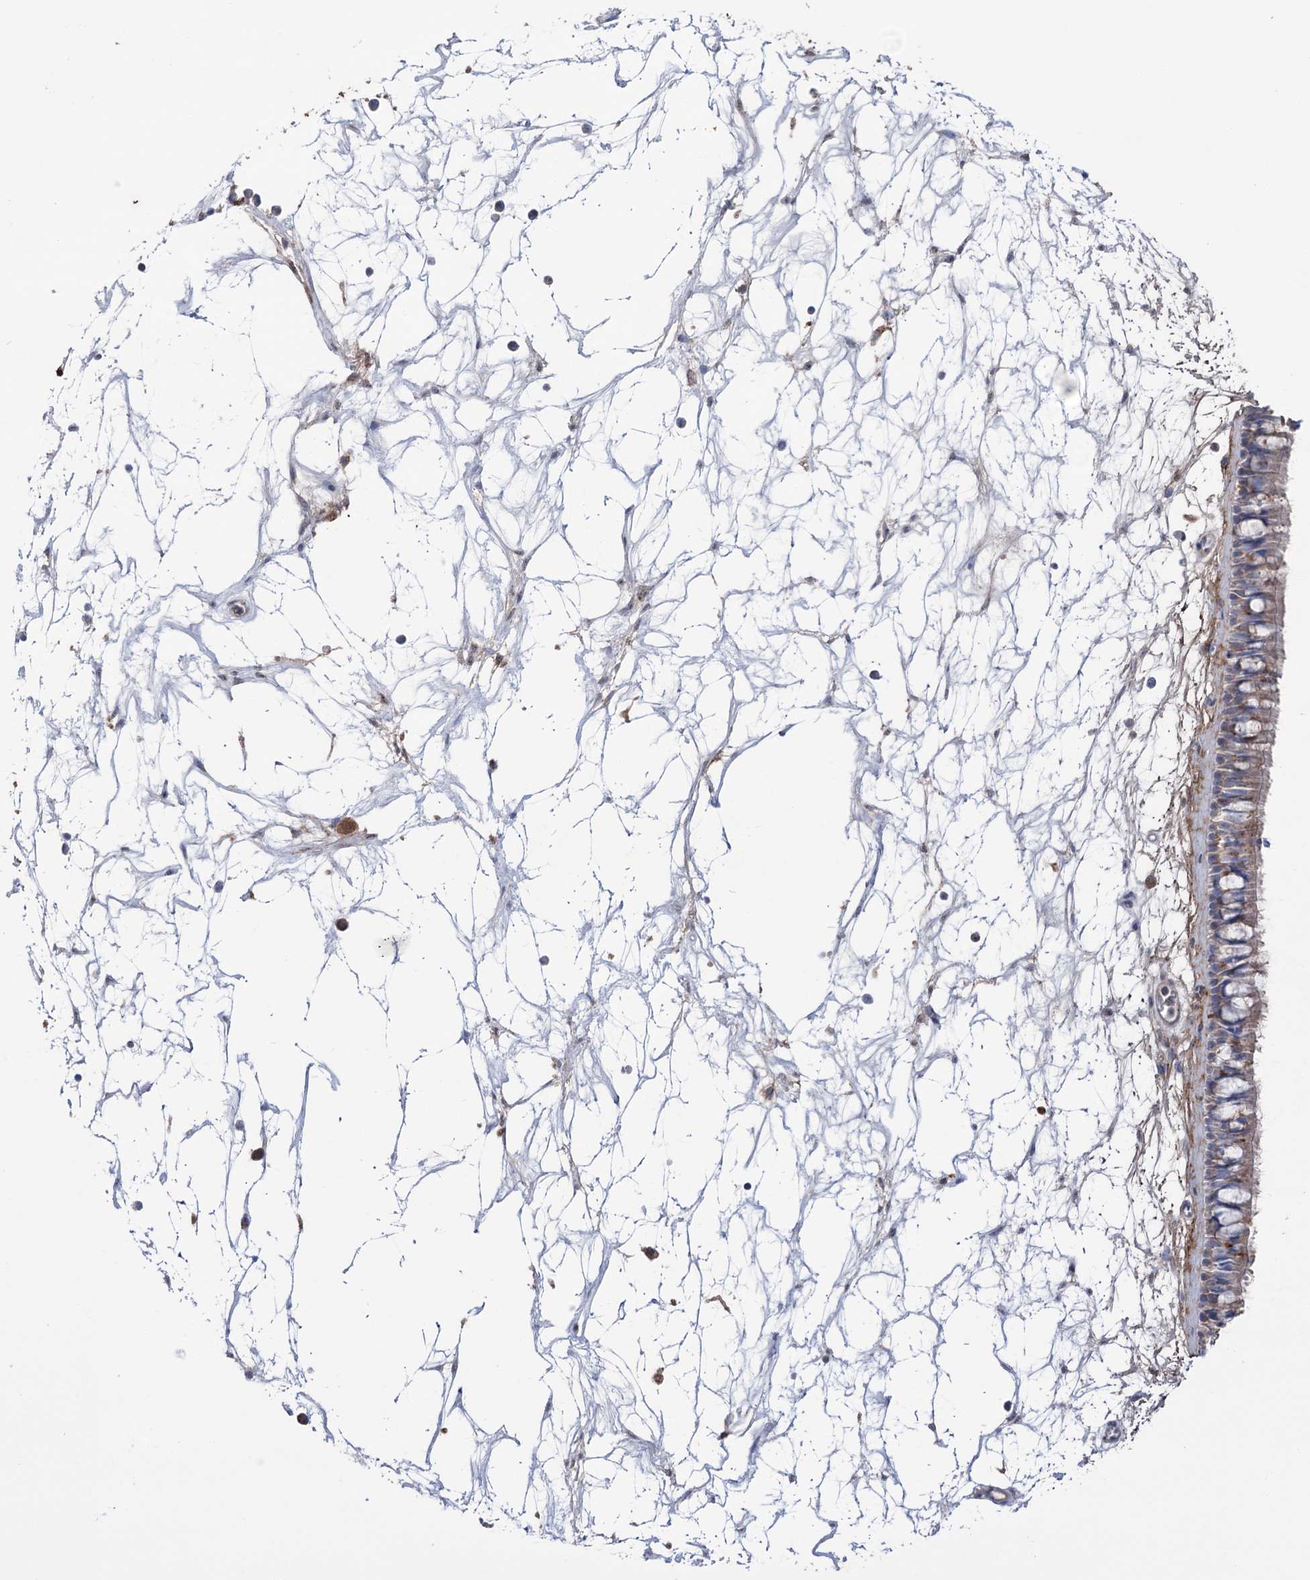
{"staining": {"intensity": "weak", "quantity": ">75%", "location": "cytoplasmic/membranous"}, "tissue": "nasopharynx", "cell_type": "Respiratory epithelial cells", "image_type": "normal", "snomed": [{"axis": "morphology", "description": "Normal tissue, NOS"}, {"axis": "topography", "description": "Nasopharynx"}], "caption": "A brown stain highlights weak cytoplasmic/membranous staining of a protein in respiratory epithelial cells of normal nasopharynx.", "gene": "TRIM71", "patient": {"sex": "male", "age": 64}}